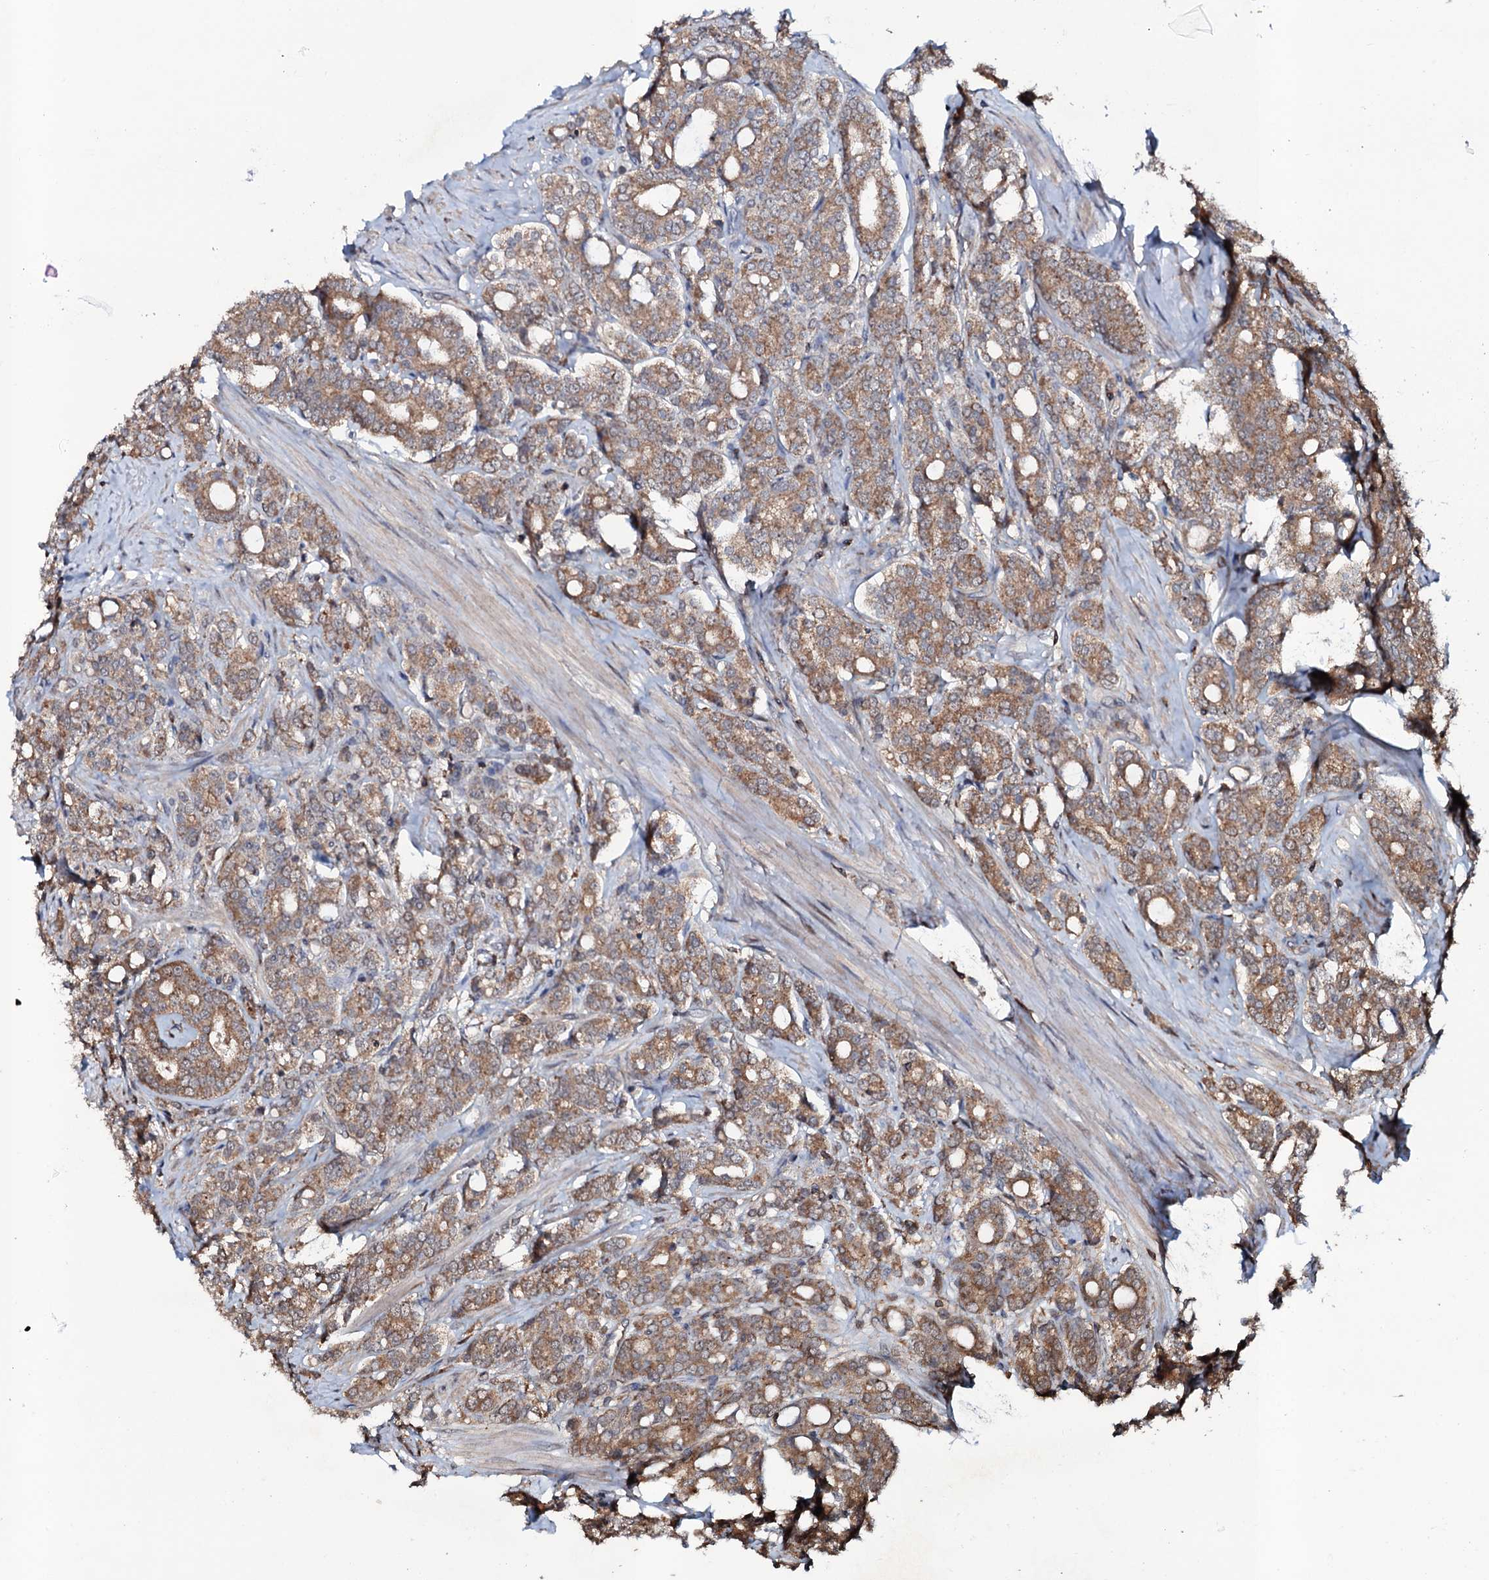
{"staining": {"intensity": "moderate", "quantity": ">75%", "location": "cytoplasmic/membranous"}, "tissue": "prostate cancer", "cell_type": "Tumor cells", "image_type": "cancer", "snomed": [{"axis": "morphology", "description": "Adenocarcinoma, High grade"}, {"axis": "topography", "description": "Prostate"}], "caption": "High-grade adenocarcinoma (prostate) stained with a protein marker reveals moderate staining in tumor cells.", "gene": "COG6", "patient": {"sex": "male", "age": 62}}